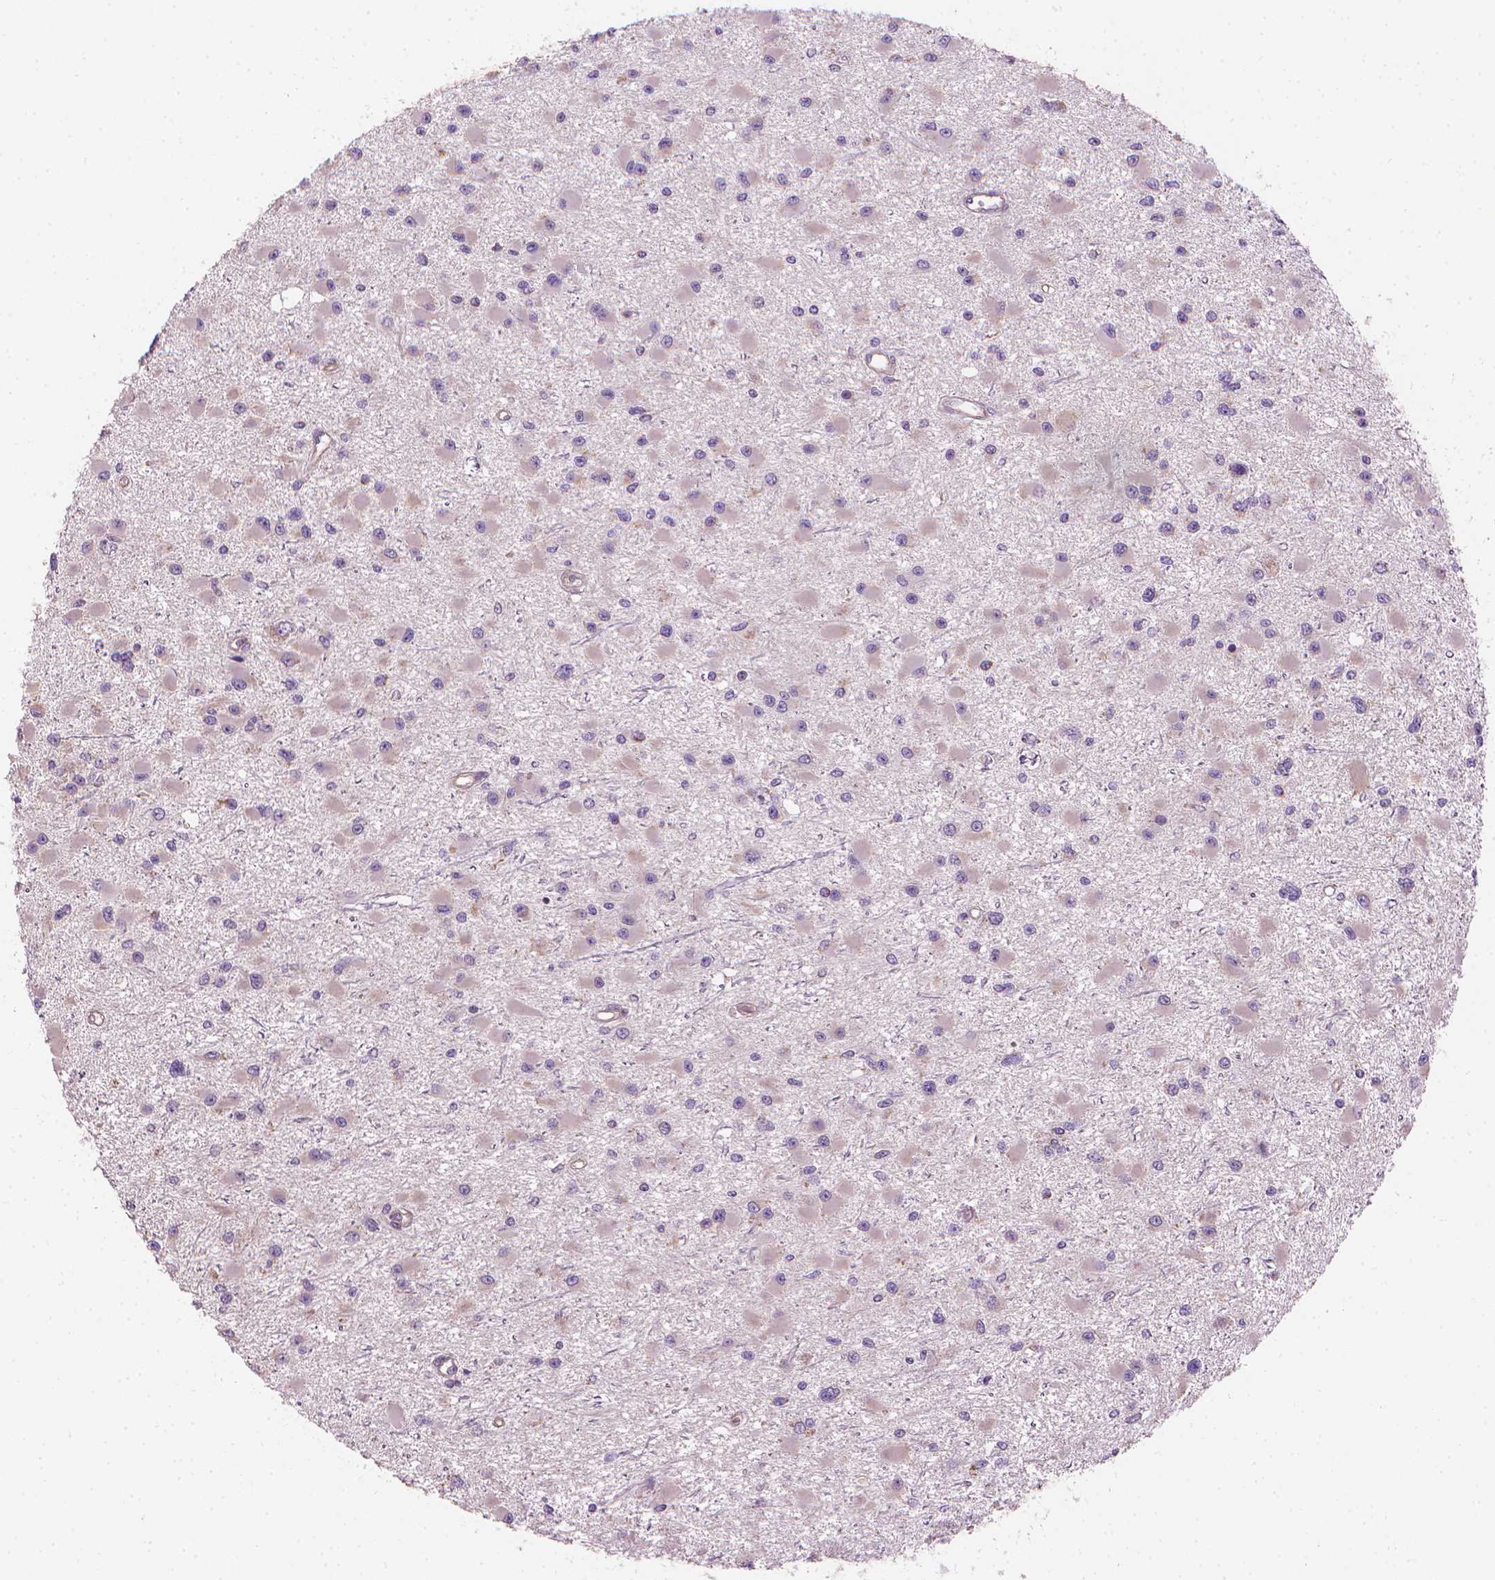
{"staining": {"intensity": "negative", "quantity": "none", "location": "none"}, "tissue": "glioma", "cell_type": "Tumor cells", "image_type": "cancer", "snomed": [{"axis": "morphology", "description": "Glioma, malignant, High grade"}, {"axis": "topography", "description": "Brain"}], "caption": "Tumor cells are negative for protein expression in human malignant glioma (high-grade). Nuclei are stained in blue.", "gene": "TTC29", "patient": {"sex": "male", "age": 54}}